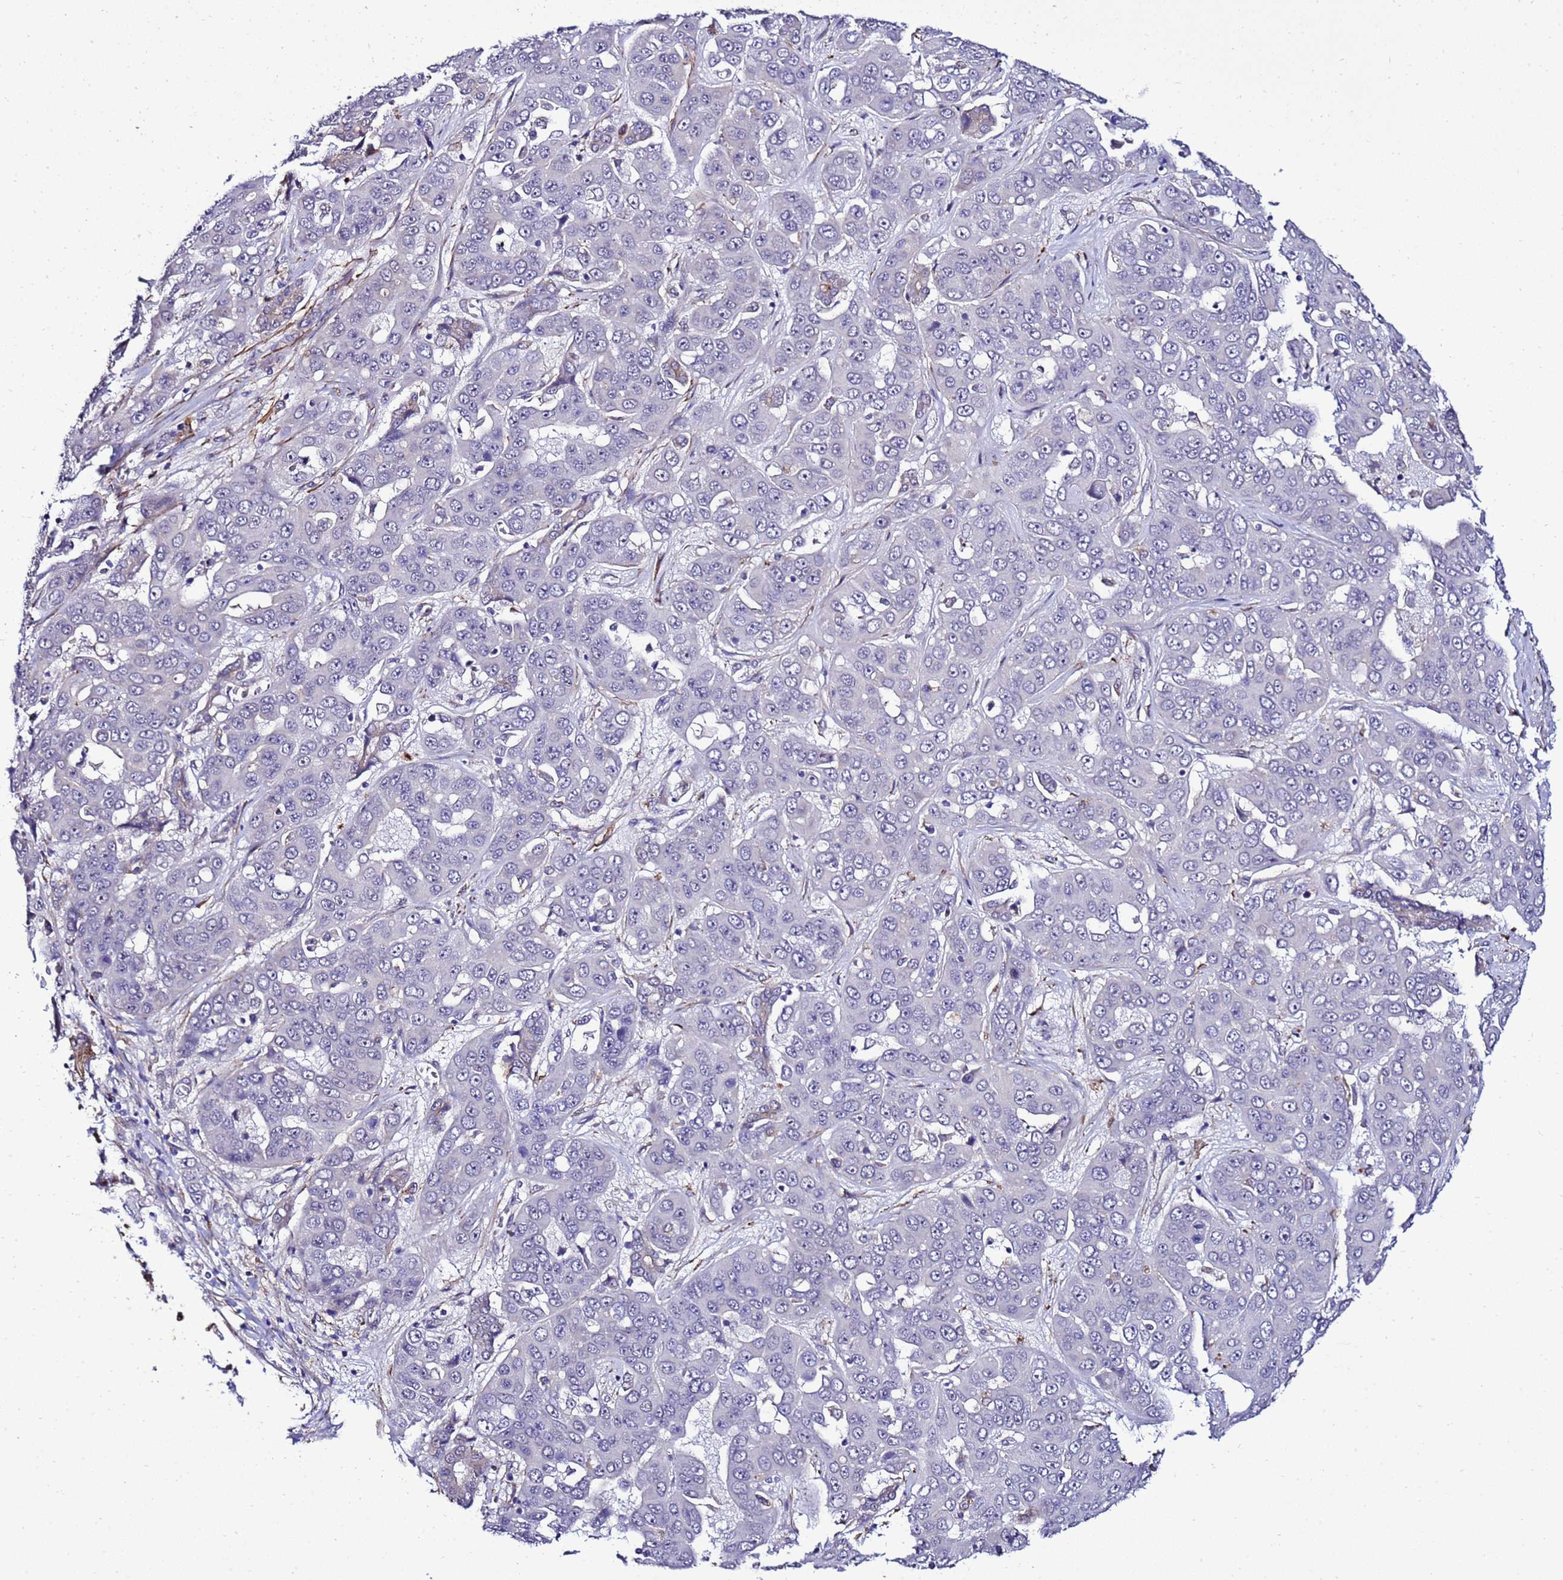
{"staining": {"intensity": "negative", "quantity": "none", "location": "none"}, "tissue": "liver cancer", "cell_type": "Tumor cells", "image_type": "cancer", "snomed": [{"axis": "morphology", "description": "Cholangiocarcinoma"}, {"axis": "topography", "description": "Liver"}], "caption": "IHC histopathology image of neoplastic tissue: liver cancer (cholangiocarcinoma) stained with DAB reveals no significant protein expression in tumor cells. The staining is performed using DAB (3,3'-diaminobenzidine) brown chromogen with nuclei counter-stained in using hematoxylin.", "gene": "GZF1", "patient": {"sex": "female", "age": 52}}